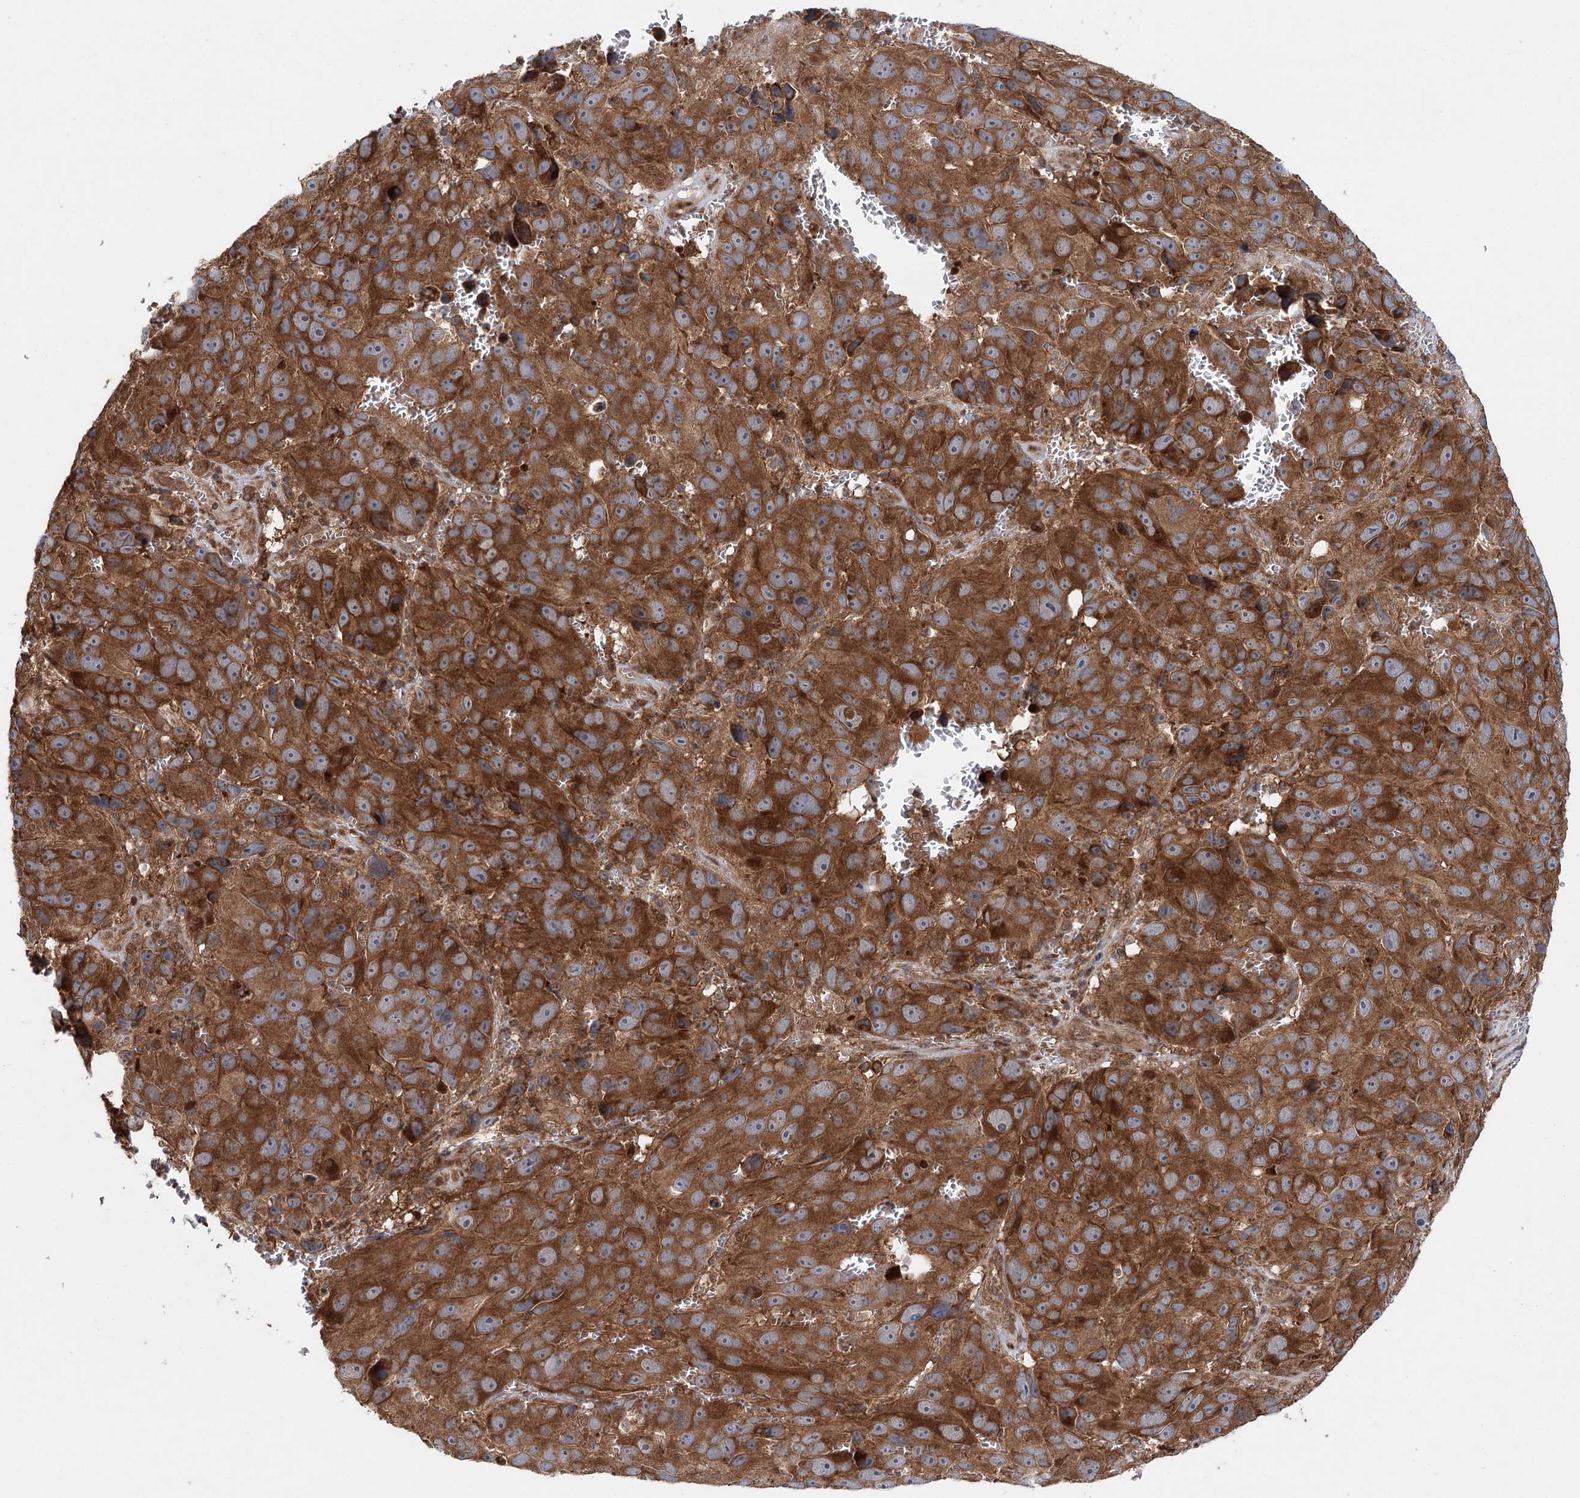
{"staining": {"intensity": "strong", "quantity": ">75%", "location": "cytoplasmic/membranous"}, "tissue": "melanoma", "cell_type": "Tumor cells", "image_type": "cancer", "snomed": [{"axis": "morphology", "description": "Malignant melanoma, NOS"}, {"axis": "topography", "description": "Skin"}], "caption": "The image exhibits immunohistochemical staining of malignant melanoma. There is strong cytoplasmic/membranous expression is identified in about >75% of tumor cells. Nuclei are stained in blue.", "gene": "C12orf4", "patient": {"sex": "male", "age": 84}}